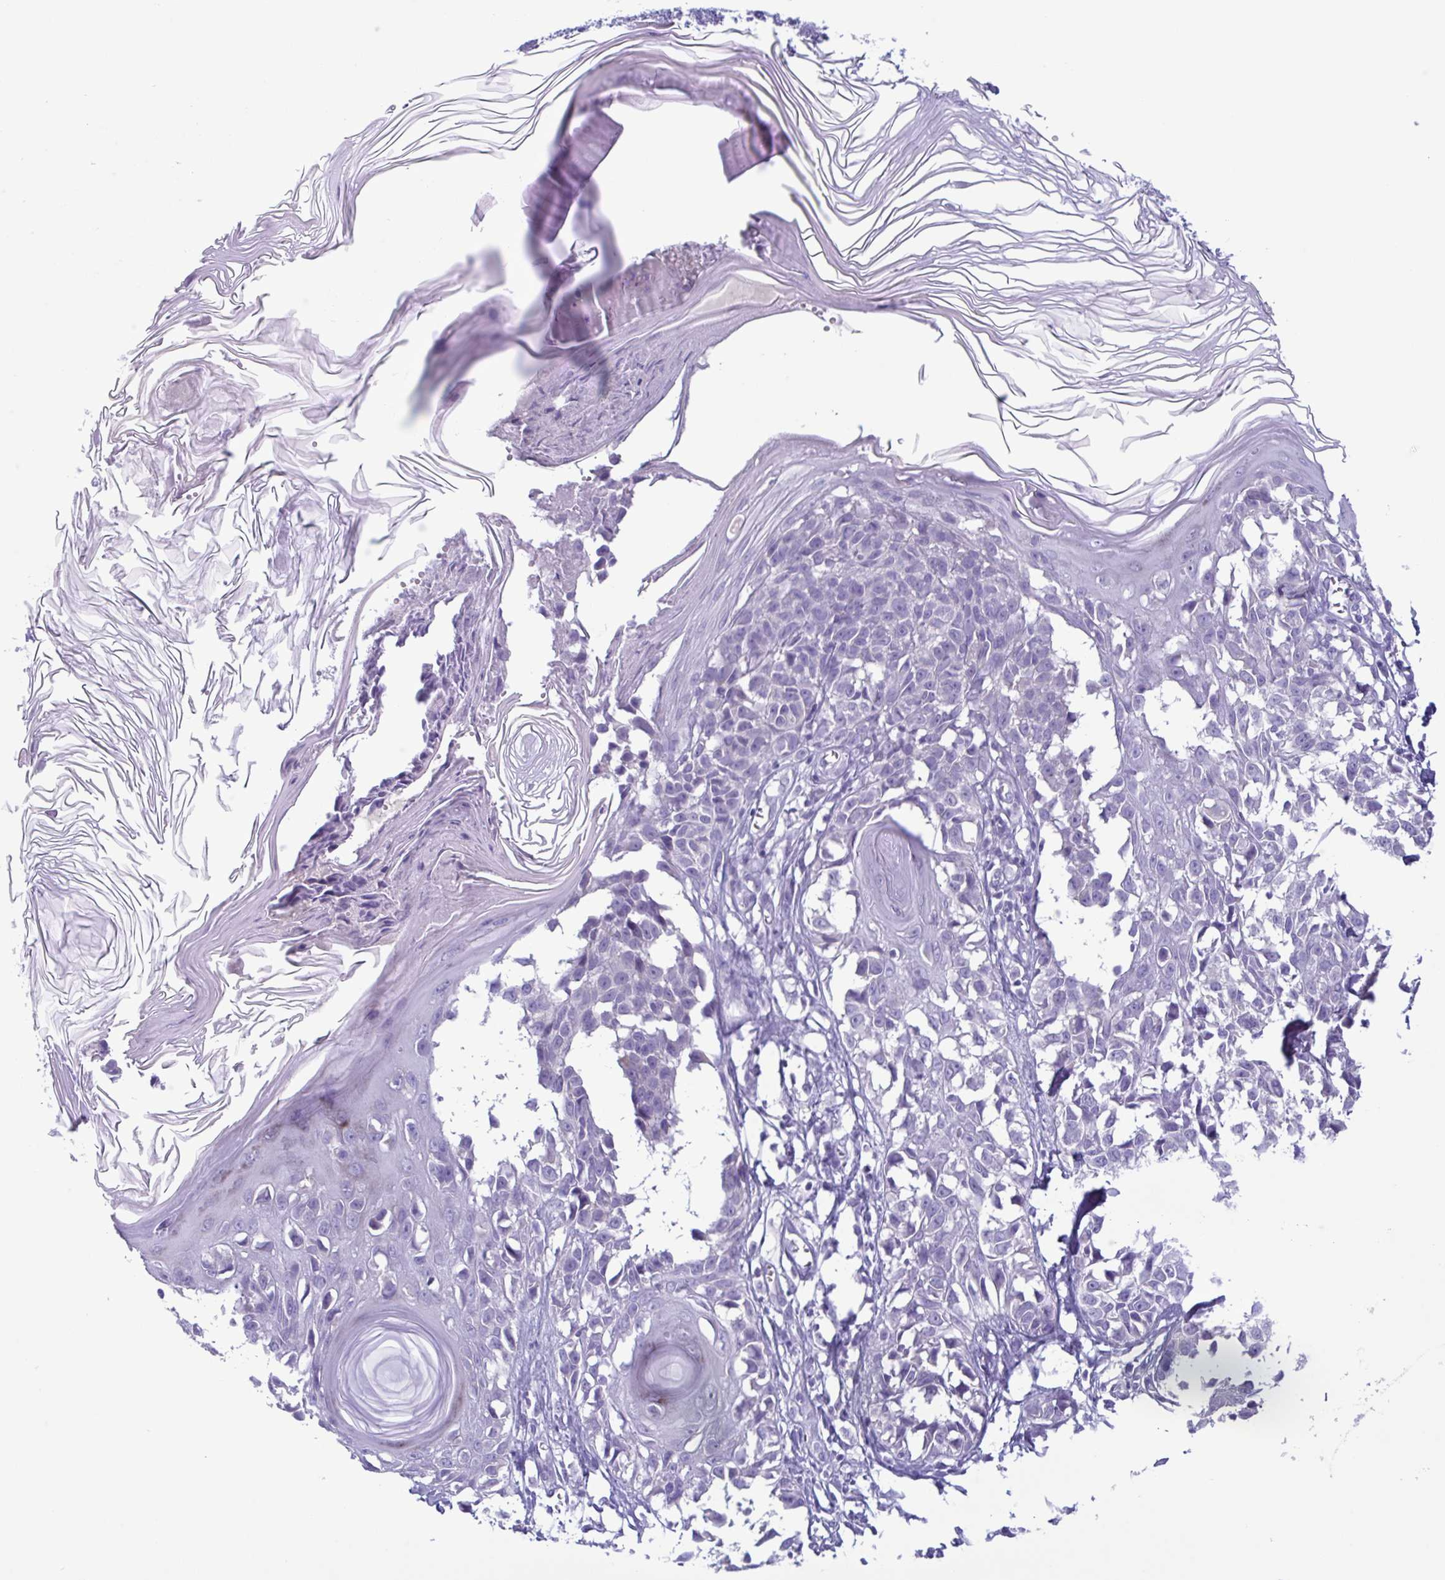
{"staining": {"intensity": "negative", "quantity": "none", "location": "none"}, "tissue": "melanoma", "cell_type": "Tumor cells", "image_type": "cancer", "snomed": [{"axis": "morphology", "description": "Malignant melanoma, NOS"}, {"axis": "topography", "description": "Skin"}], "caption": "Immunohistochemistry of human malignant melanoma demonstrates no staining in tumor cells. (Brightfield microscopy of DAB (3,3'-diaminobenzidine) immunohistochemistry at high magnification).", "gene": "INAFM1", "patient": {"sex": "male", "age": 73}}